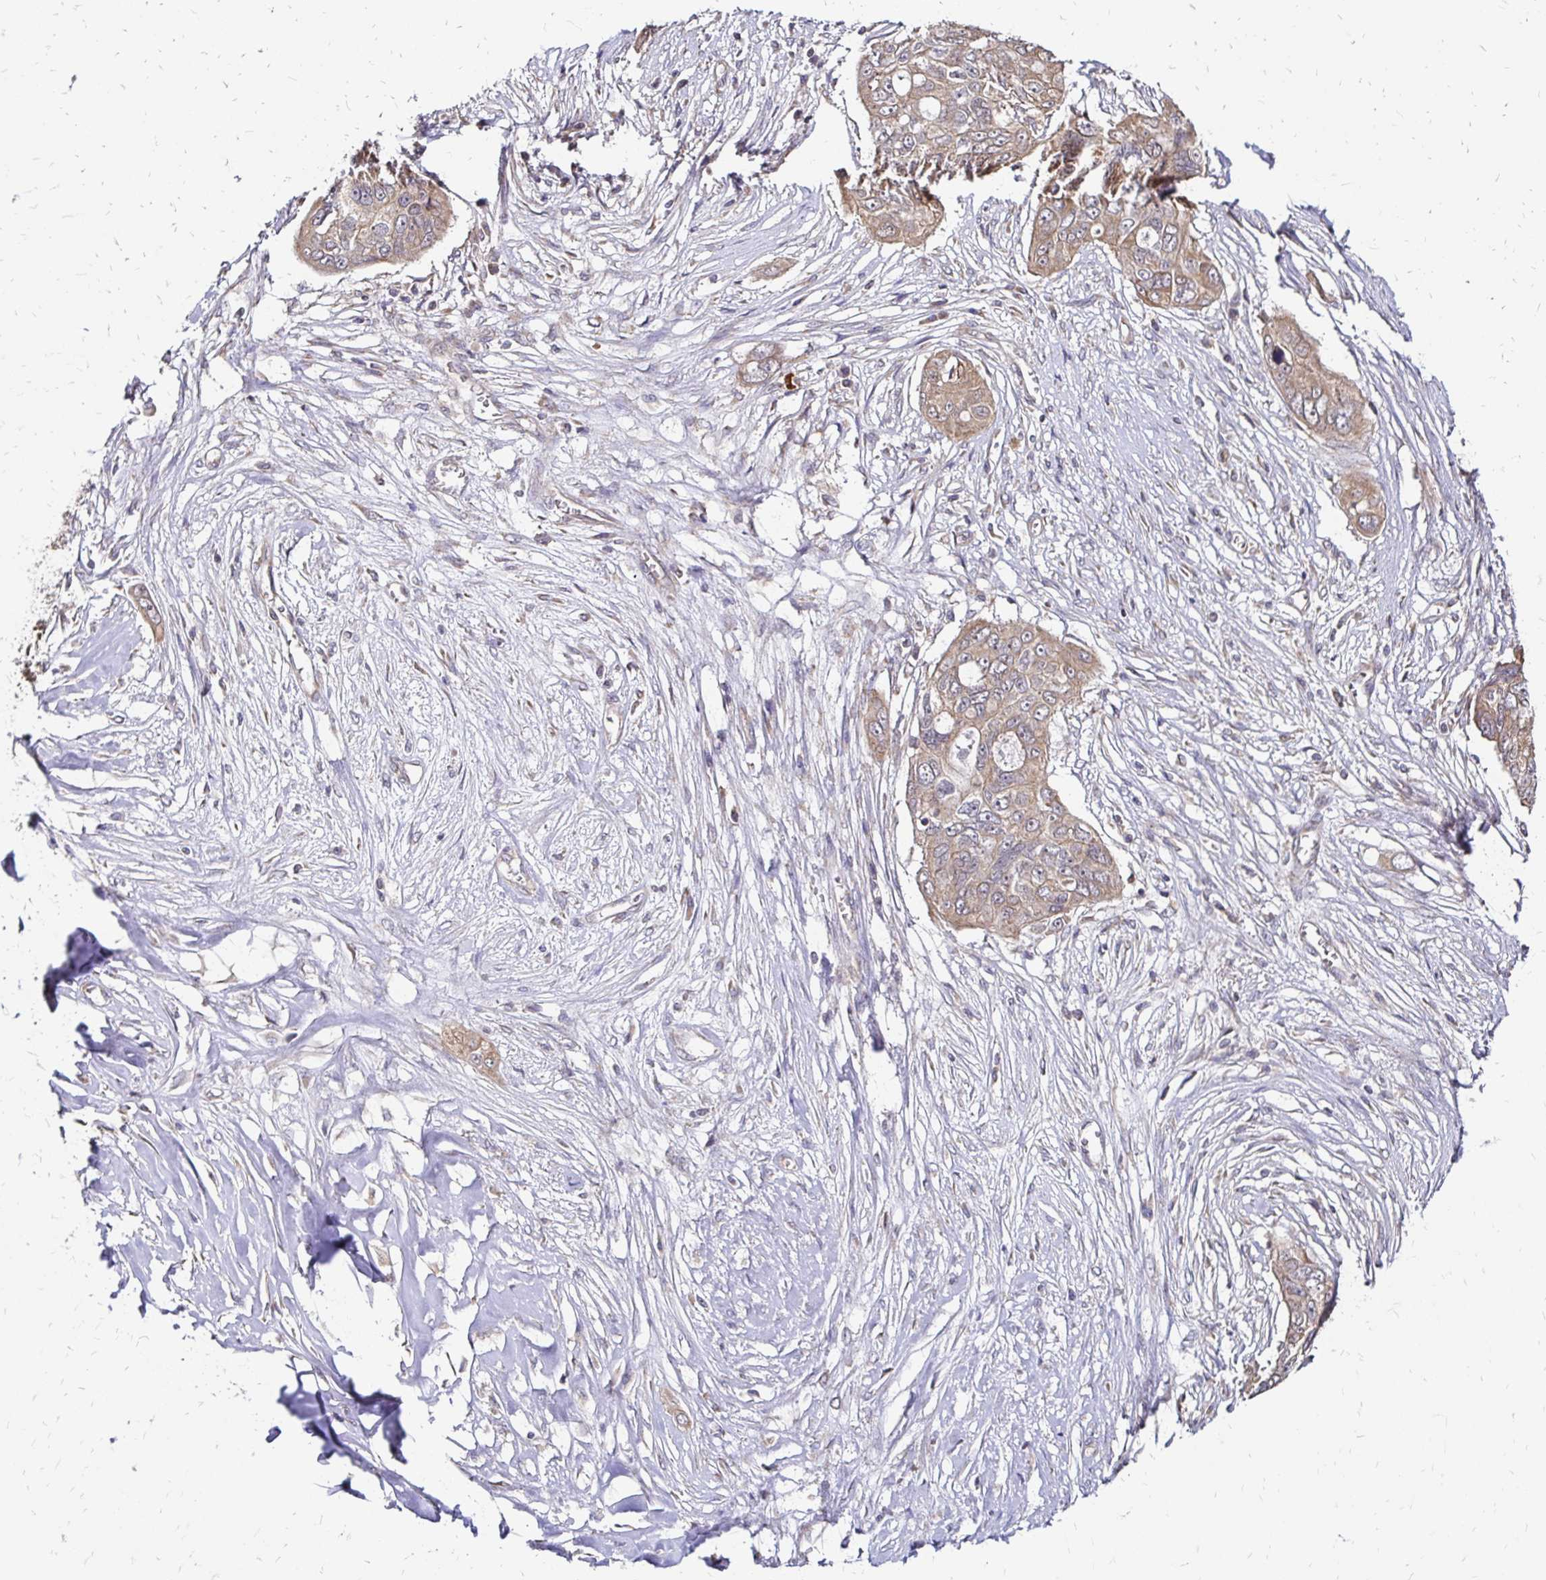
{"staining": {"intensity": "moderate", "quantity": ">75%", "location": "cytoplasmic/membranous"}, "tissue": "ovarian cancer", "cell_type": "Tumor cells", "image_type": "cancer", "snomed": [{"axis": "morphology", "description": "Carcinoma, endometroid"}, {"axis": "topography", "description": "Ovary"}], "caption": "Protein analysis of ovarian cancer tissue demonstrates moderate cytoplasmic/membranous positivity in approximately >75% of tumor cells. The protein is shown in brown color, while the nuclei are stained blue.", "gene": "ZW10", "patient": {"sex": "female", "age": 70}}